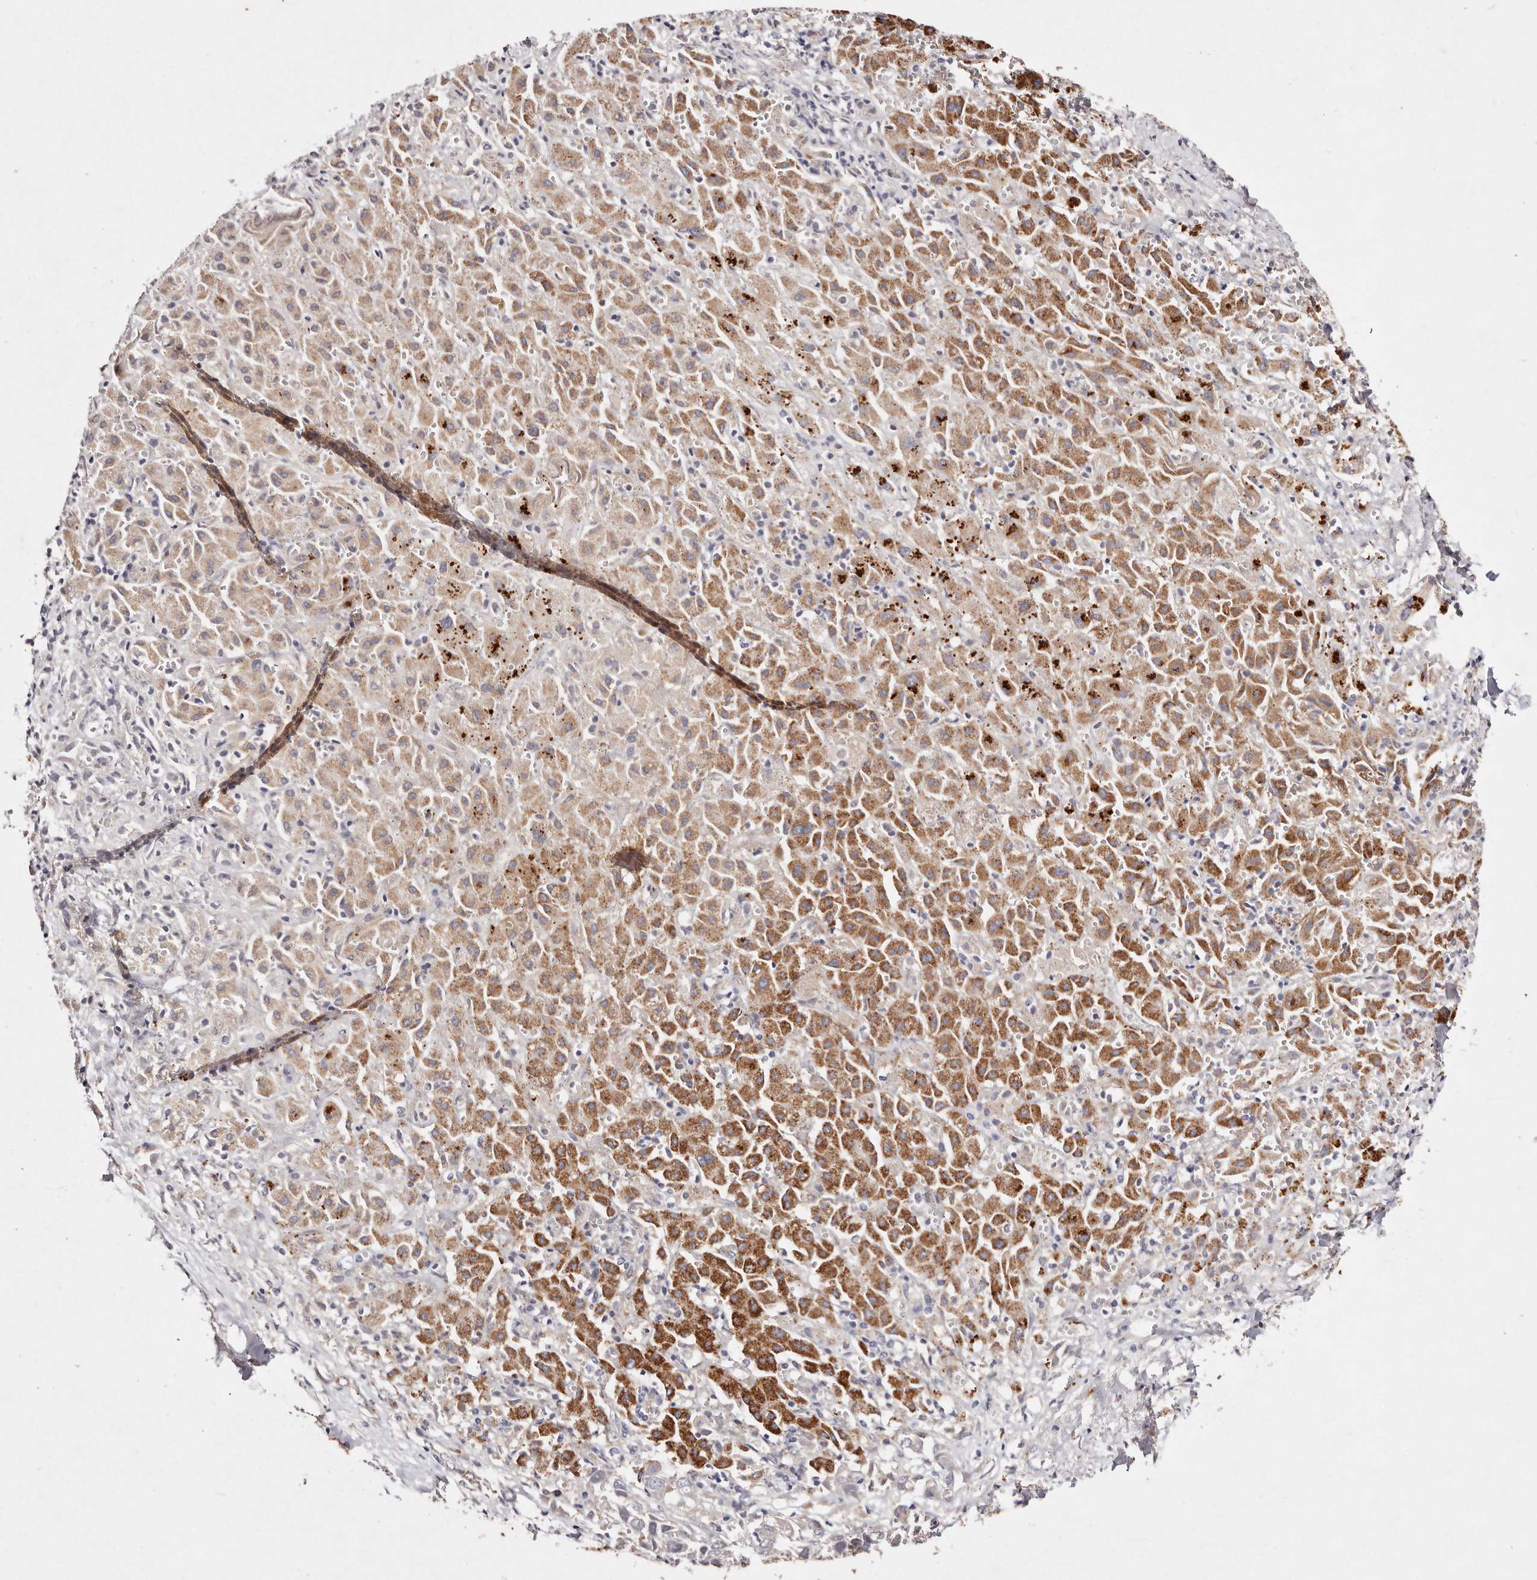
{"staining": {"intensity": "moderate", "quantity": "25%-75%", "location": "cytoplasmic/membranous"}, "tissue": "liver cancer", "cell_type": "Tumor cells", "image_type": "cancer", "snomed": [{"axis": "morphology", "description": "Cholangiocarcinoma"}, {"axis": "topography", "description": "Liver"}], "caption": "High-power microscopy captured an immunohistochemistry photomicrograph of liver cancer, revealing moderate cytoplasmic/membranous expression in approximately 25%-75% of tumor cells.", "gene": "TSC2", "patient": {"sex": "female", "age": 52}}